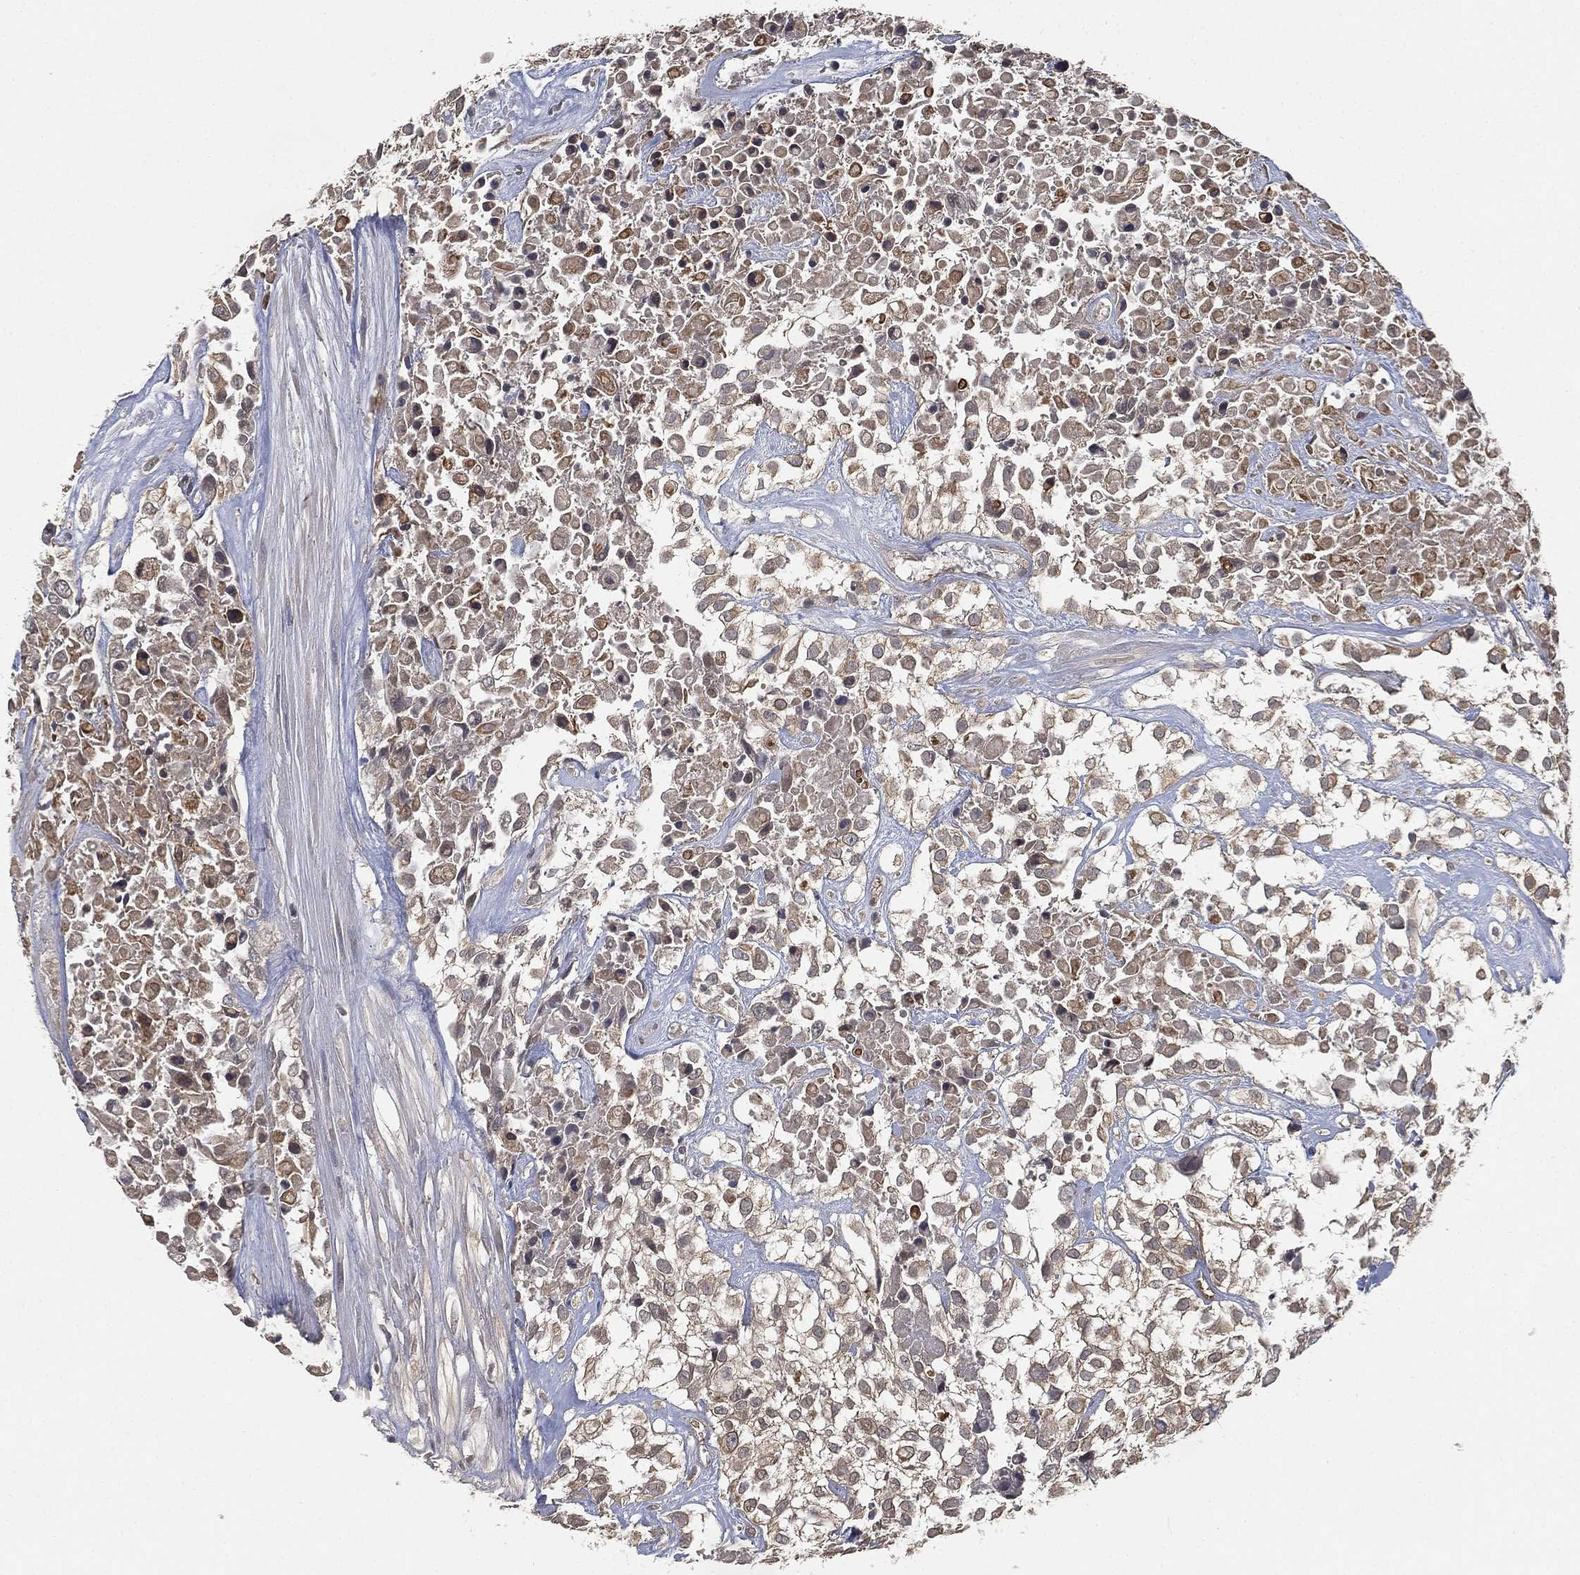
{"staining": {"intensity": "weak", "quantity": "25%-75%", "location": "cytoplasmic/membranous"}, "tissue": "urothelial cancer", "cell_type": "Tumor cells", "image_type": "cancer", "snomed": [{"axis": "morphology", "description": "Urothelial carcinoma, High grade"}, {"axis": "topography", "description": "Urinary bladder"}], "caption": "Protein expression analysis of human urothelial cancer reveals weak cytoplasmic/membranous positivity in about 25%-75% of tumor cells.", "gene": "UBA5", "patient": {"sex": "male", "age": 56}}